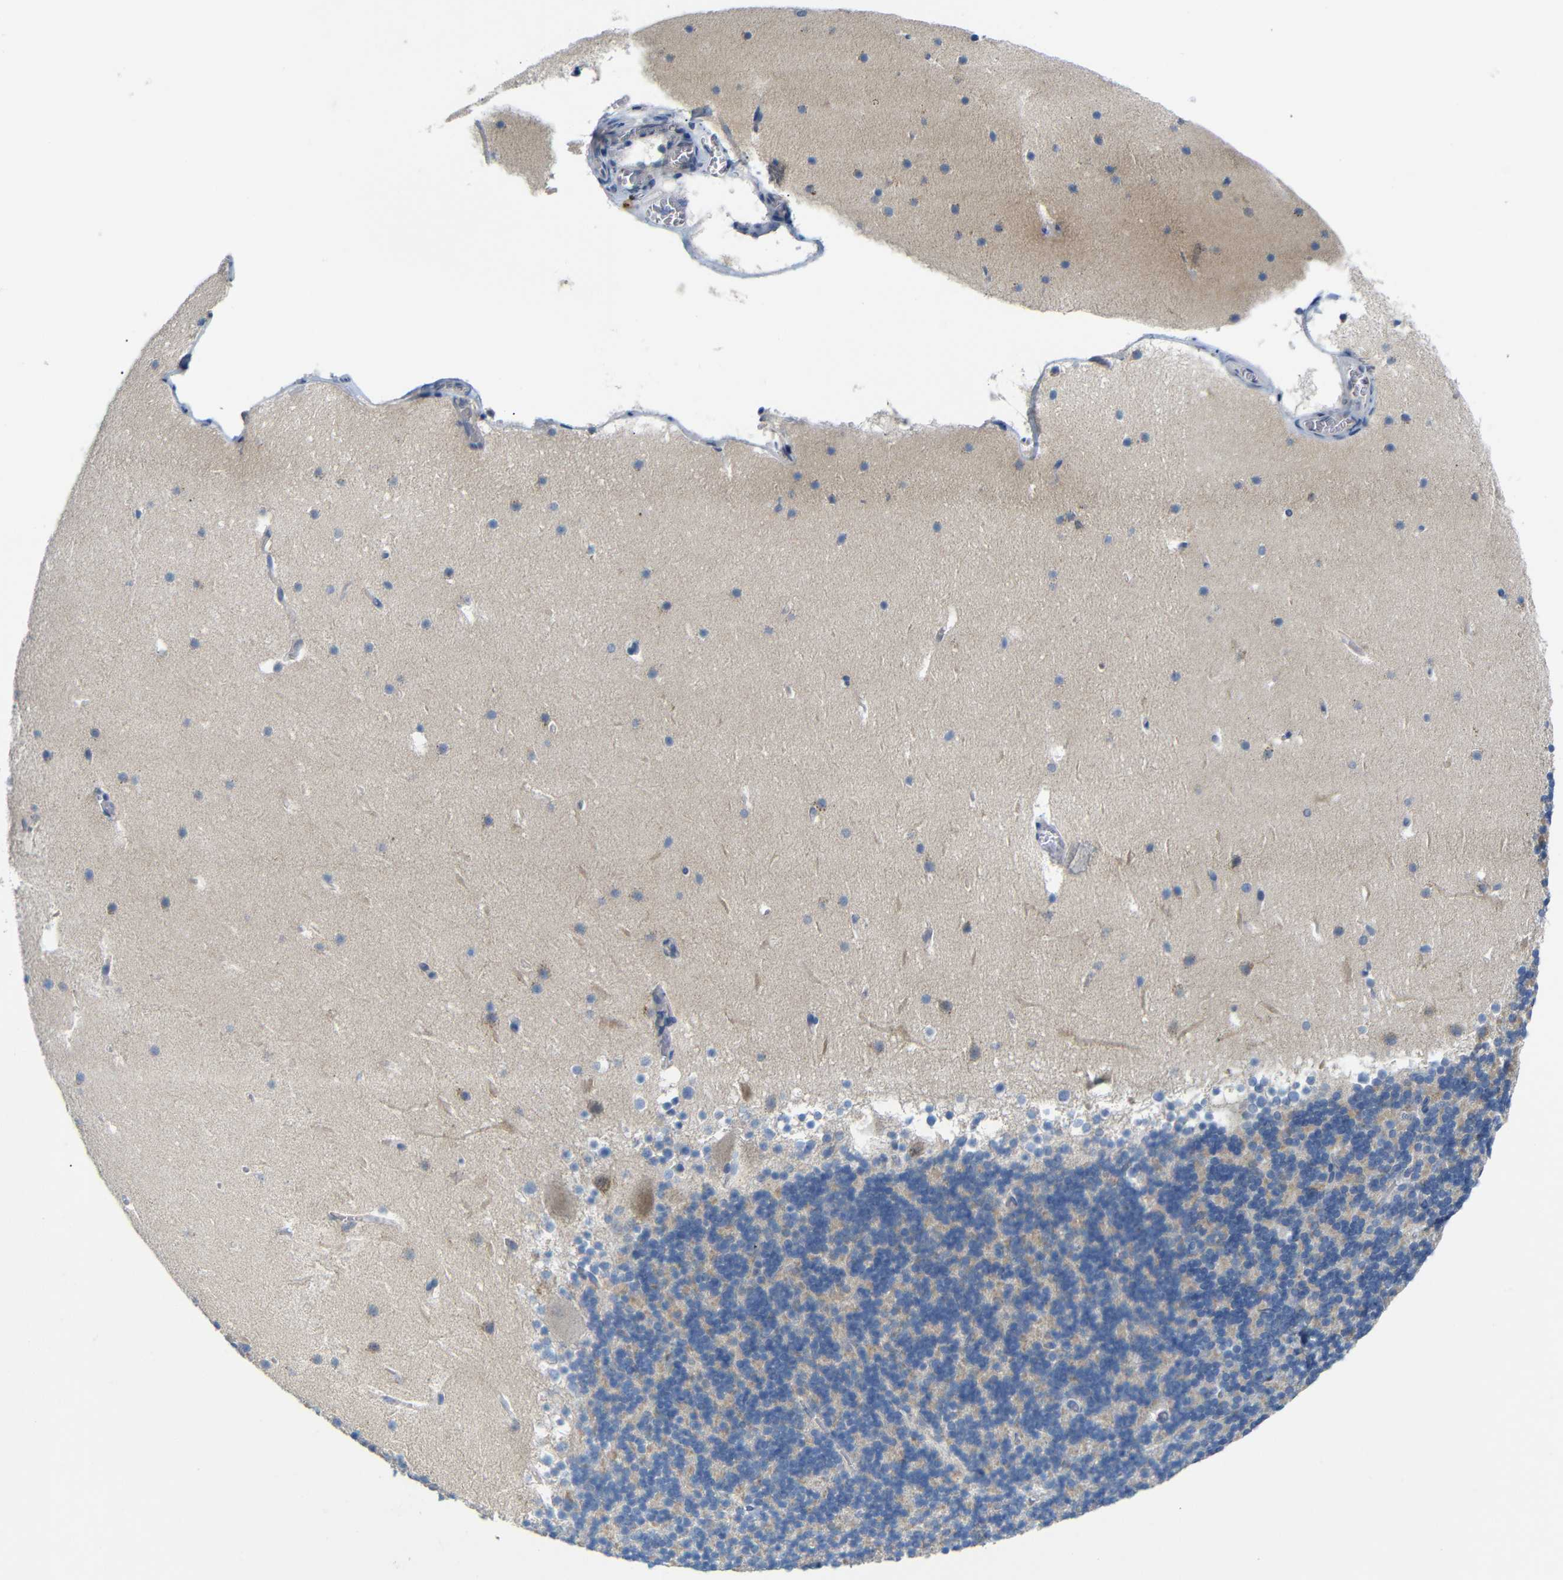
{"staining": {"intensity": "negative", "quantity": "none", "location": "none"}, "tissue": "cerebellum", "cell_type": "Cells in granular layer", "image_type": "normal", "snomed": [{"axis": "morphology", "description": "Normal tissue, NOS"}, {"axis": "topography", "description": "Cerebellum"}], "caption": "Cerebellum stained for a protein using immunohistochemistry (IHC) displays no positivity cells in granular layer.", "gene": "TBC1D32", "patient": {"sex": "male", "age": 45}}